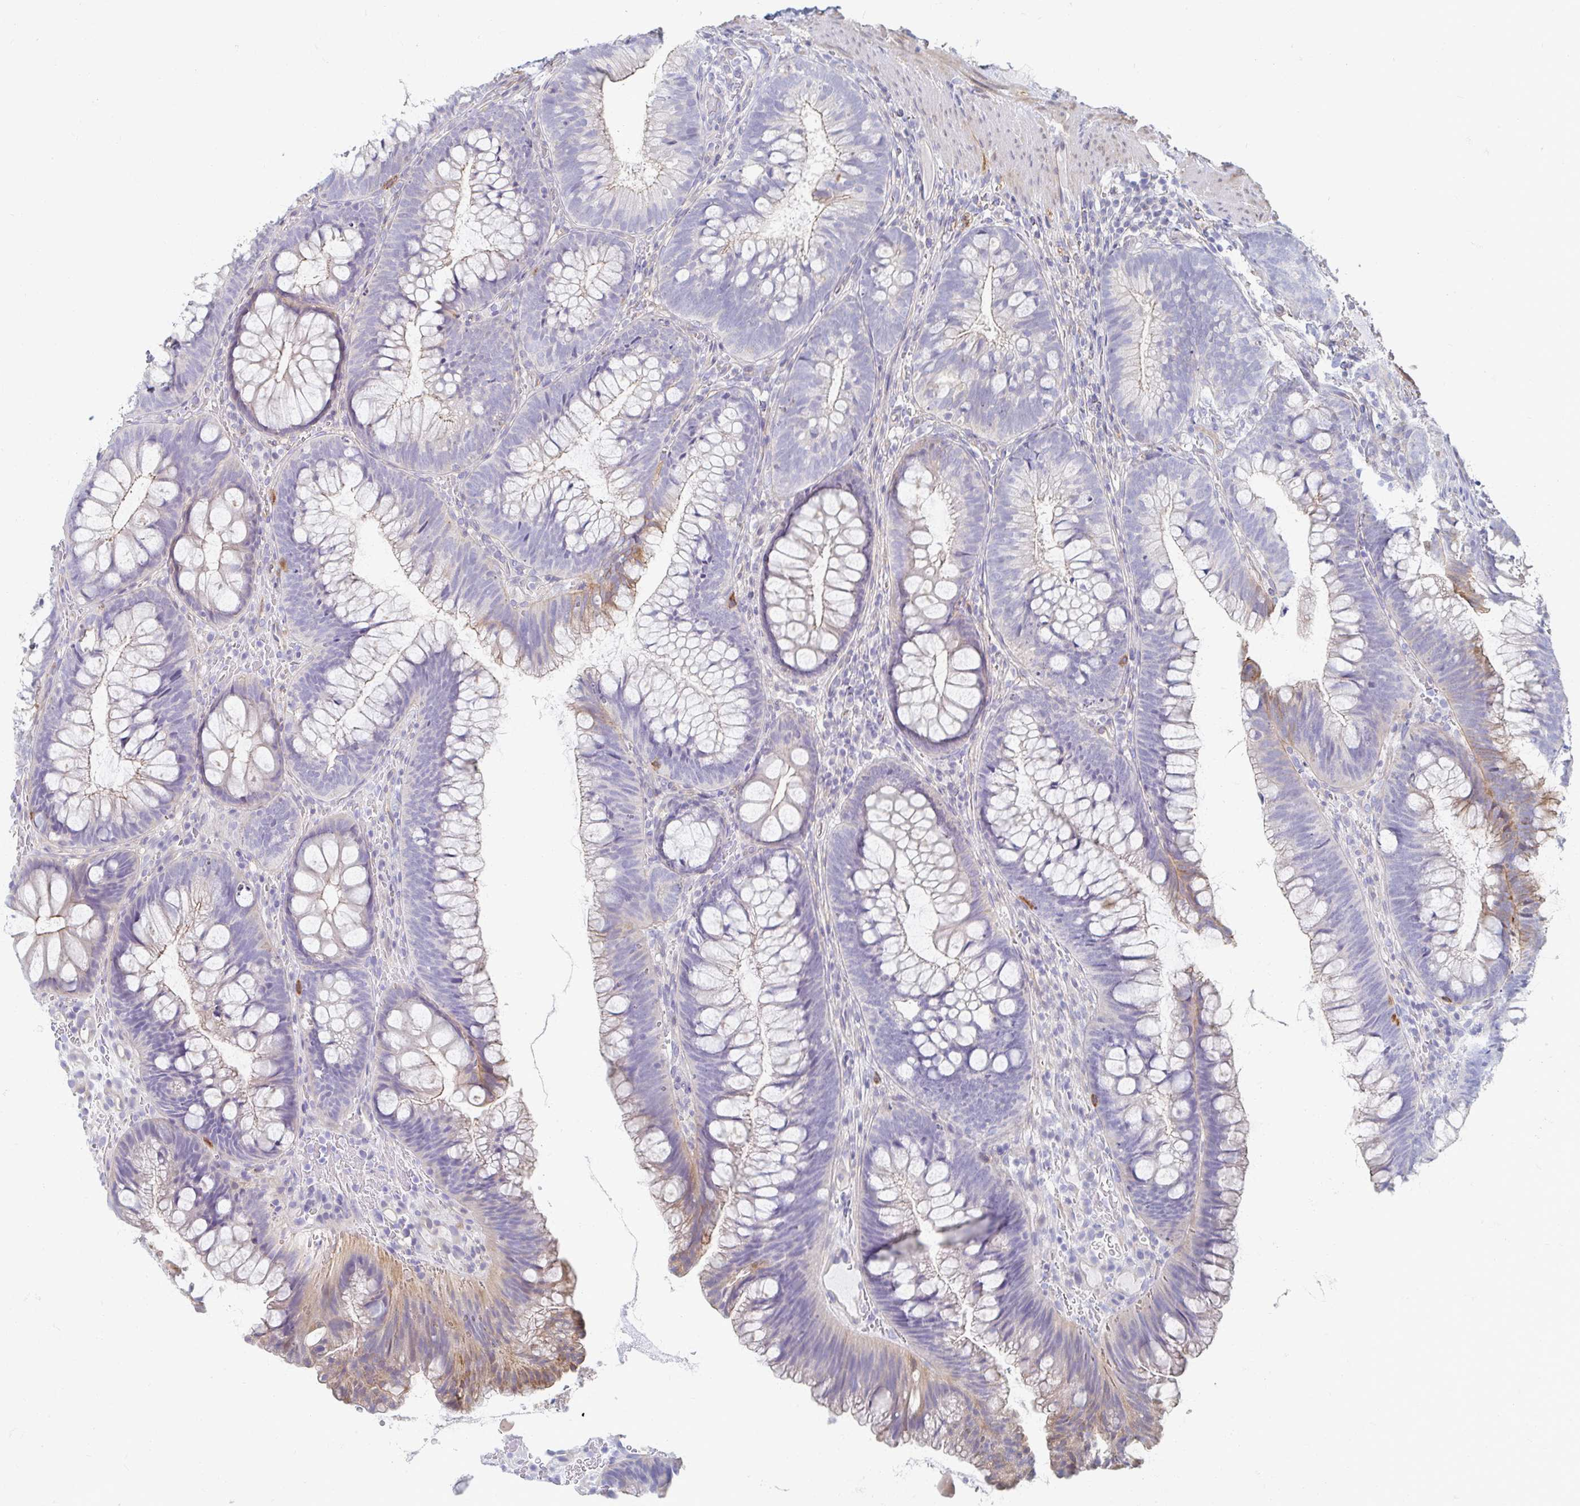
{"staining": {"intensity": "weak", "quantity": ">75%", "location": "cytoplasmic/membranous"}, "tissue": "colon", "cell_type": "Endothelial cells", "image_type": "normal", "snomed": [{"axis": "morphology", "description": "Normal tissue, NOS"}, {"axis": "morphology", "description": "Adenoma, NOS"}, {"axis": "topography", "description": "Soft tissue"}, {"axis": "topography", "description": "Colon"}], "caption": "Protein staining by immunohistochemistry (IHC) exhibits weak cytoplasmic/membranous expression in approximately >75% of endothelial cells in unremarkable colon. (DAB (3,3'-diaminobenzidine) IHC, brown staining for protein, blue staining for nuclei).", "gene": "MYLK2", "patient": {"sex": "male", "age": 47}}